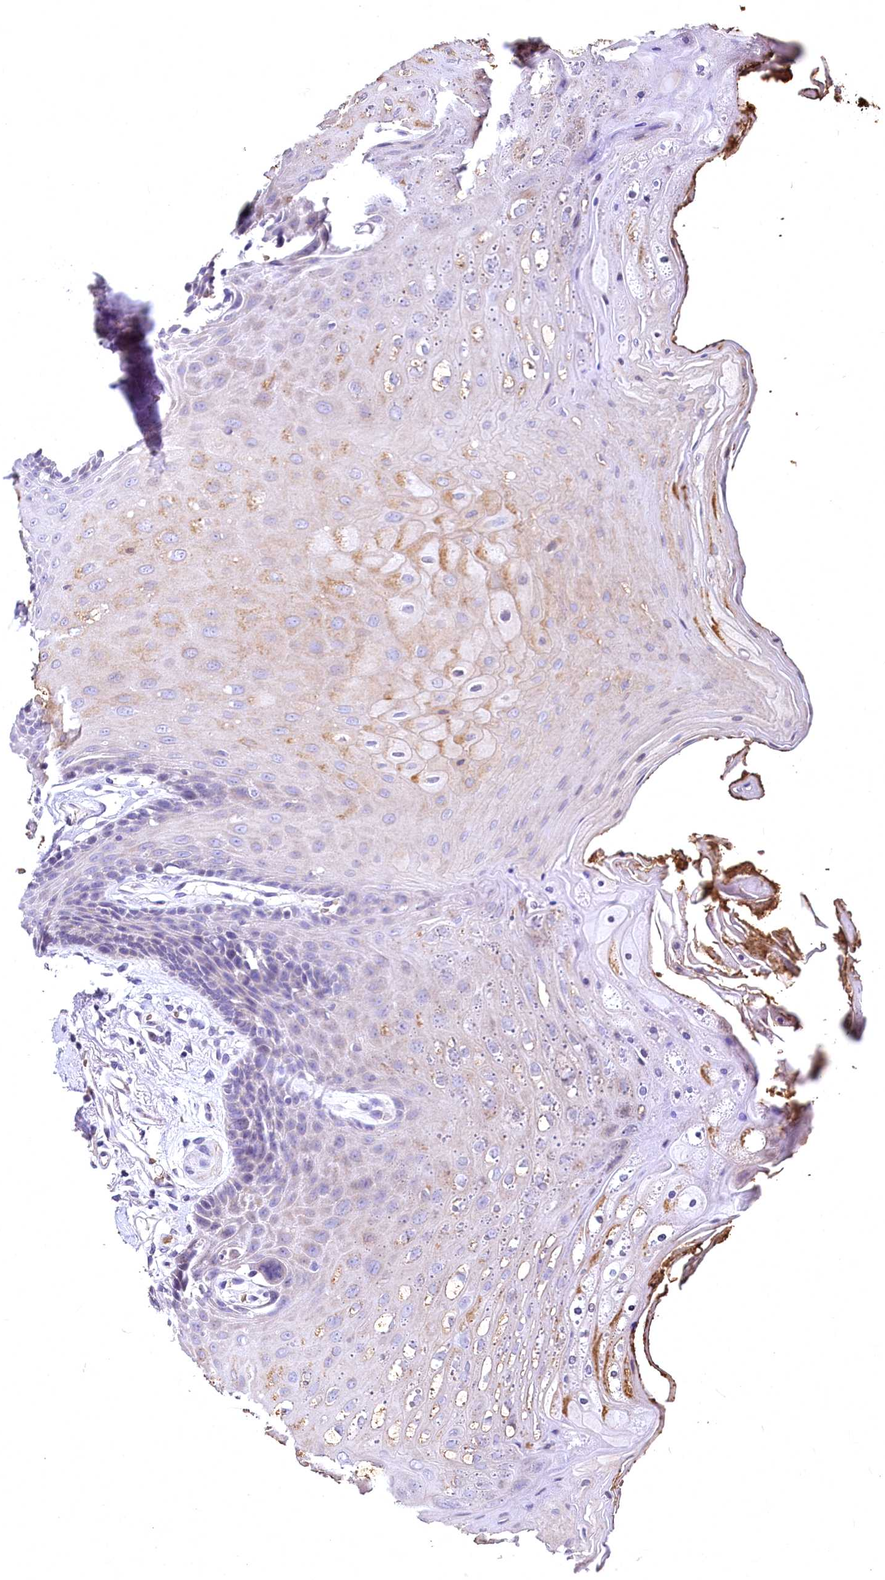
{"staining": {"intensity": "weak", "quantity": "<25%", "location": "cytoplasmic/membranous"}, "tissue": "oral mucosa", "cell_type": "Squamous epithelial cells", "image_type": "normal", "snomed": [{"axis": "morphology", "description": "Normal tissue, NOS"}, {"axis": "morphology", "description": "Squamous cell carcinoma, NOS"}, {"axis": "topography", "description": "Skeletal muscle"}, {"axis": "topography", "description": "Oral tissue"}, {"axis": "topography", "description": "Salivary gland"}, {"axis": "topography", "description": "Head-Neck"}], "caption": "Immunohistochemistry image of benign human oral mucosa stained for a protein (brown), which shows no positivity in squamous epithelial cells. (DAB (3,3'-diaminobenzidine) immunohistochemistry (IHC) visualized using brightfield microscopy, high magnification).", "gene": "SPTA1", "patient": {"sex": "male", "age": 54}}